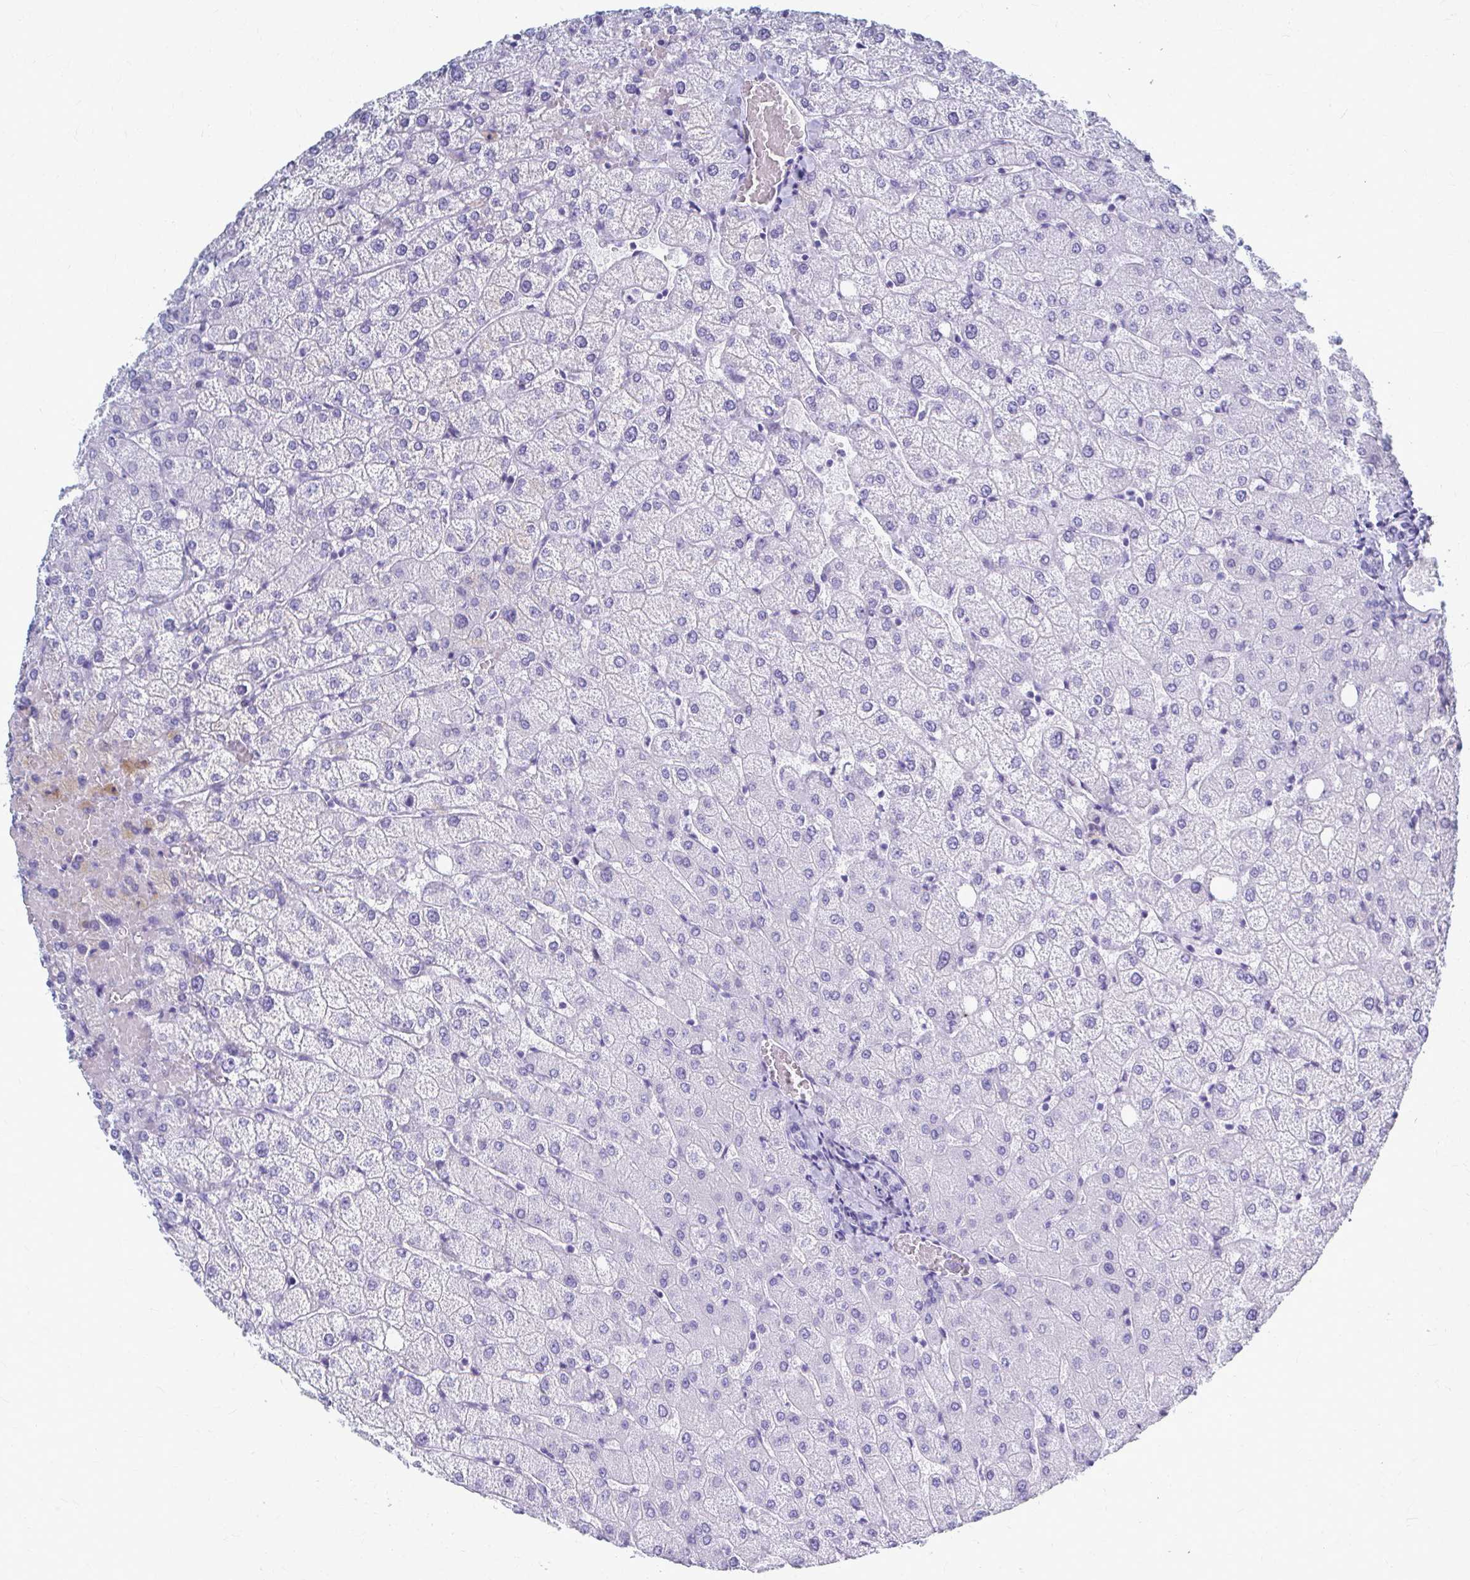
{"staining": {"intensity": "negative", "quantity": "none", "location": "none"}, "tissue": "liver", "cell_type": "Cholangiocytes", "image_type": "normal", "snomed": [{"axis": "morphology", "description": "Normal tissue, NOS"}, {"axis": "topography", "description": "Liver"}], "caption": "Immunohistochemistry histopathology image of normal human liver stained for a protein (brown), which exhibits no staining in cholangiocytes.", "gene": "CELF5", "patient": {"sex": "female", "age": 54}}